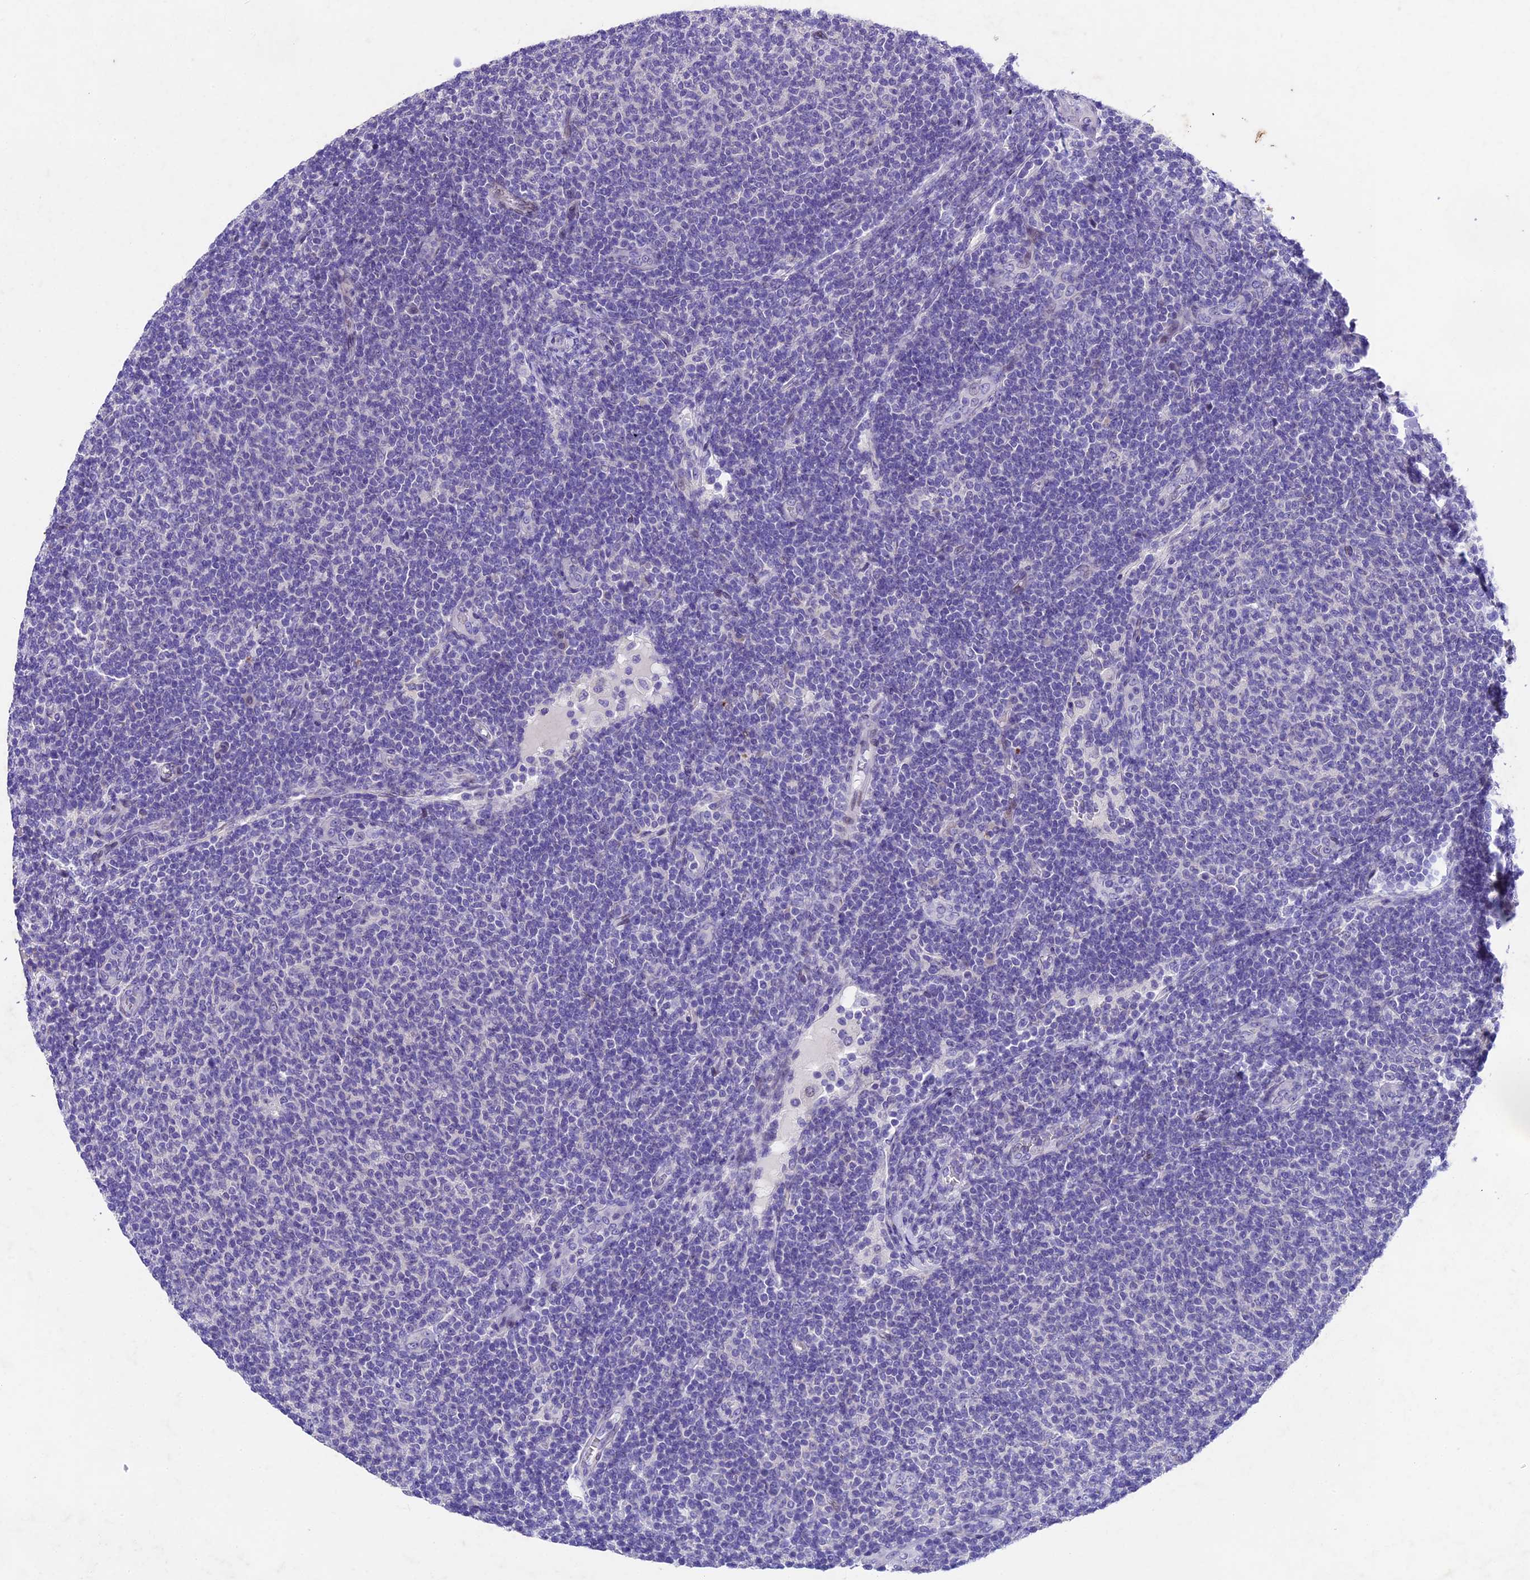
{"staining": {"intensity": "negative", "quantity": "none", "location": "none"}, "tissue": "lymphoma", "cell_type": "Tumor cells", "image_type": "cancer", "snomed": [{"axis": "morphology", "description": "Malignant lymphoma, non-Hodgkin's type, Low grade"}, {"axis": "topography", "description": "Lymph node"}], "caption": "Low-grade malignant lymphoma, non-Hodgkin's type stained for a protein using IHC displays no staining tumor cells.", "gene": "IFT140", "patient": {"sex": "male", "age": 66}}